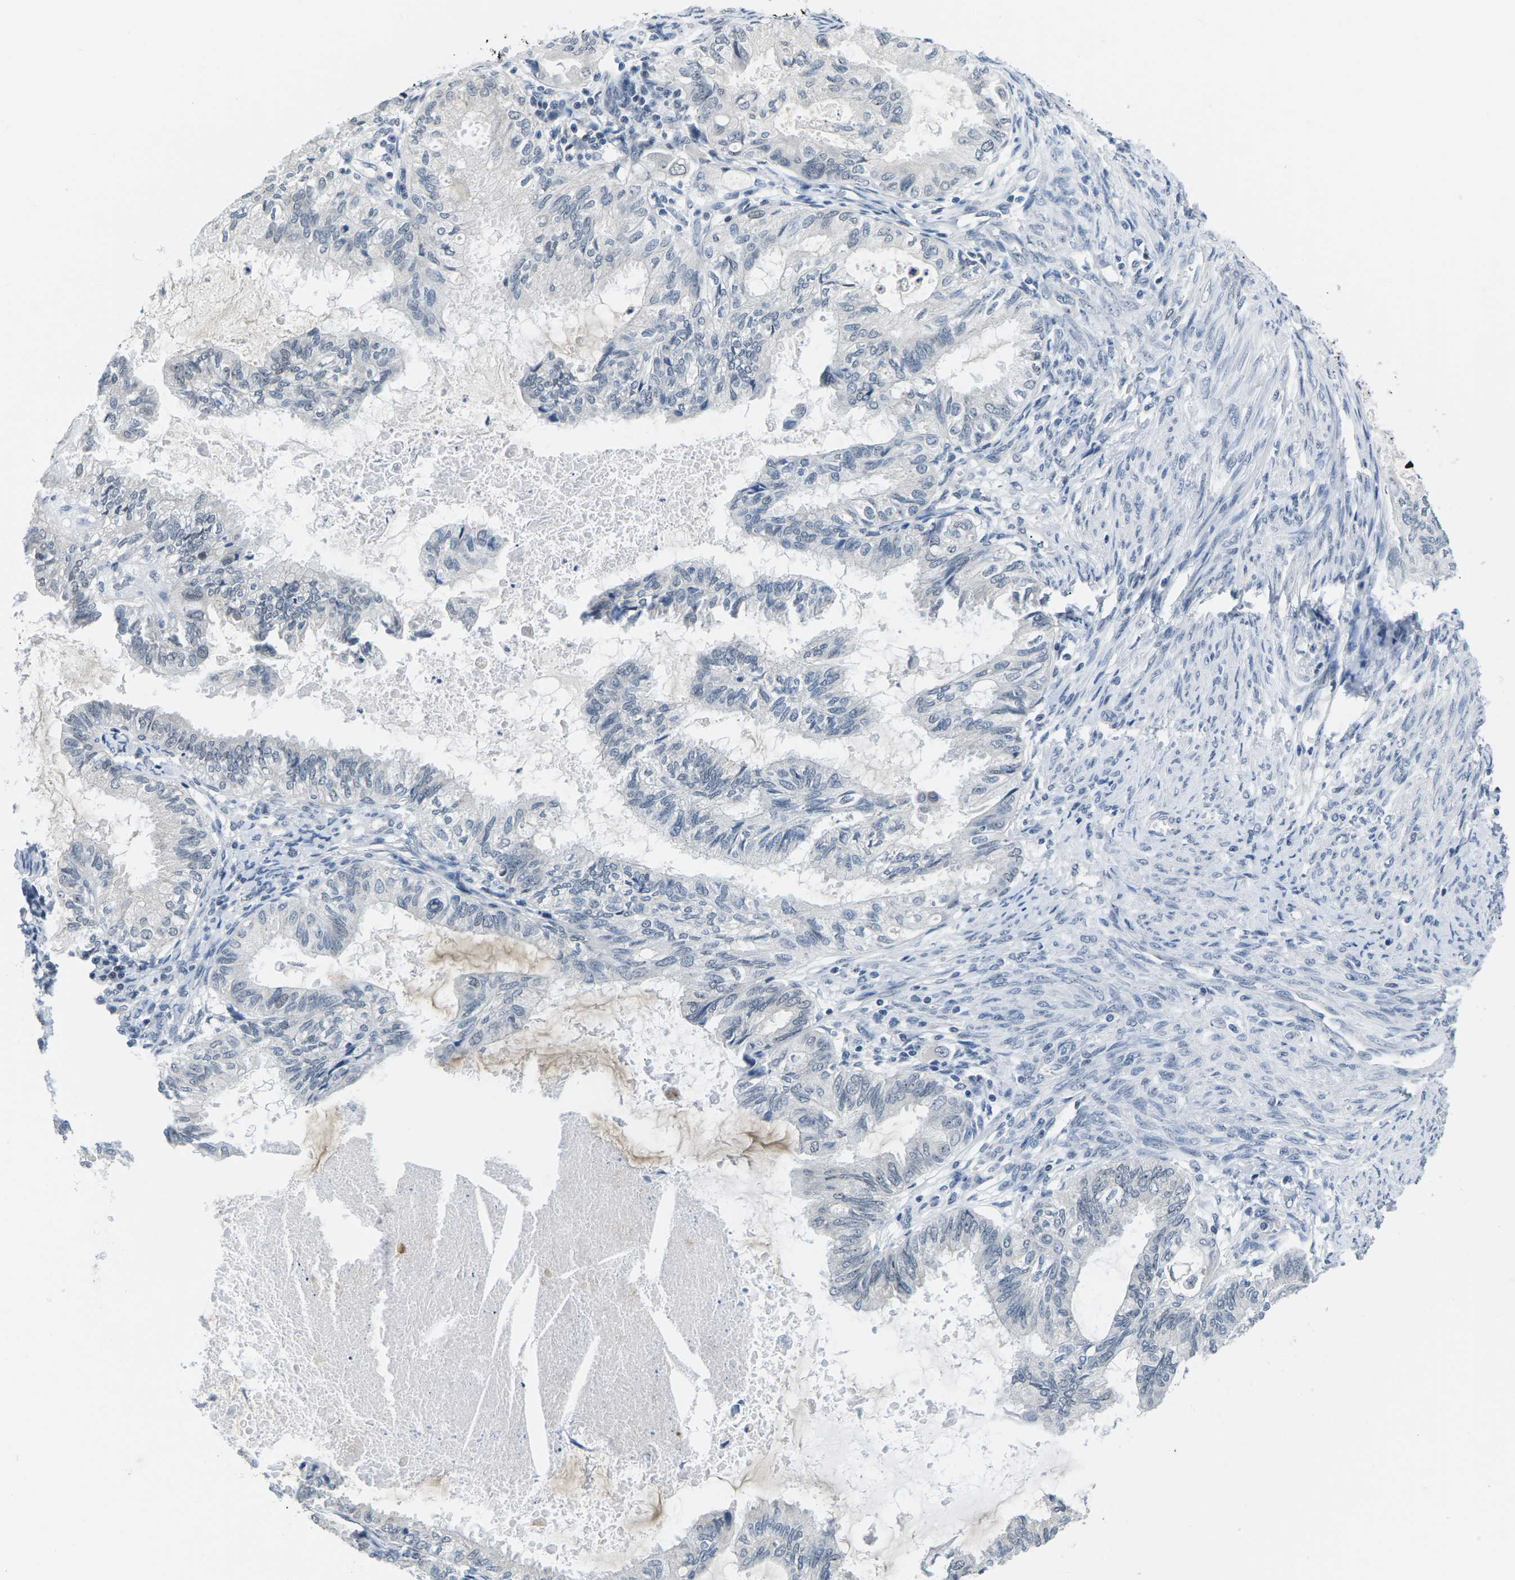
{"staining": {"intensity": "negative", "quantity": "none", "location": "none"}, "tissue": "cervical cancer", "cell_type": "Tumor cells", "image_type": "cancer", "snomed": [{"axis": "morphology", "description": "Normal tissue, NOS"}, {"axis": "morphology", "description": "Adenocarcinoma, NOS"}, {"axis": "topography", "description": "Cervix"}, {"axis": "topography", "description": "Endometrium"}], "caption": "Immunohistochemical staining of cervical cancer (adenocarcinoma) exhibits no significant positivity in tumor cells.", "gene": "NSRP1", "patient": {"sex": "female", "age": 86}}